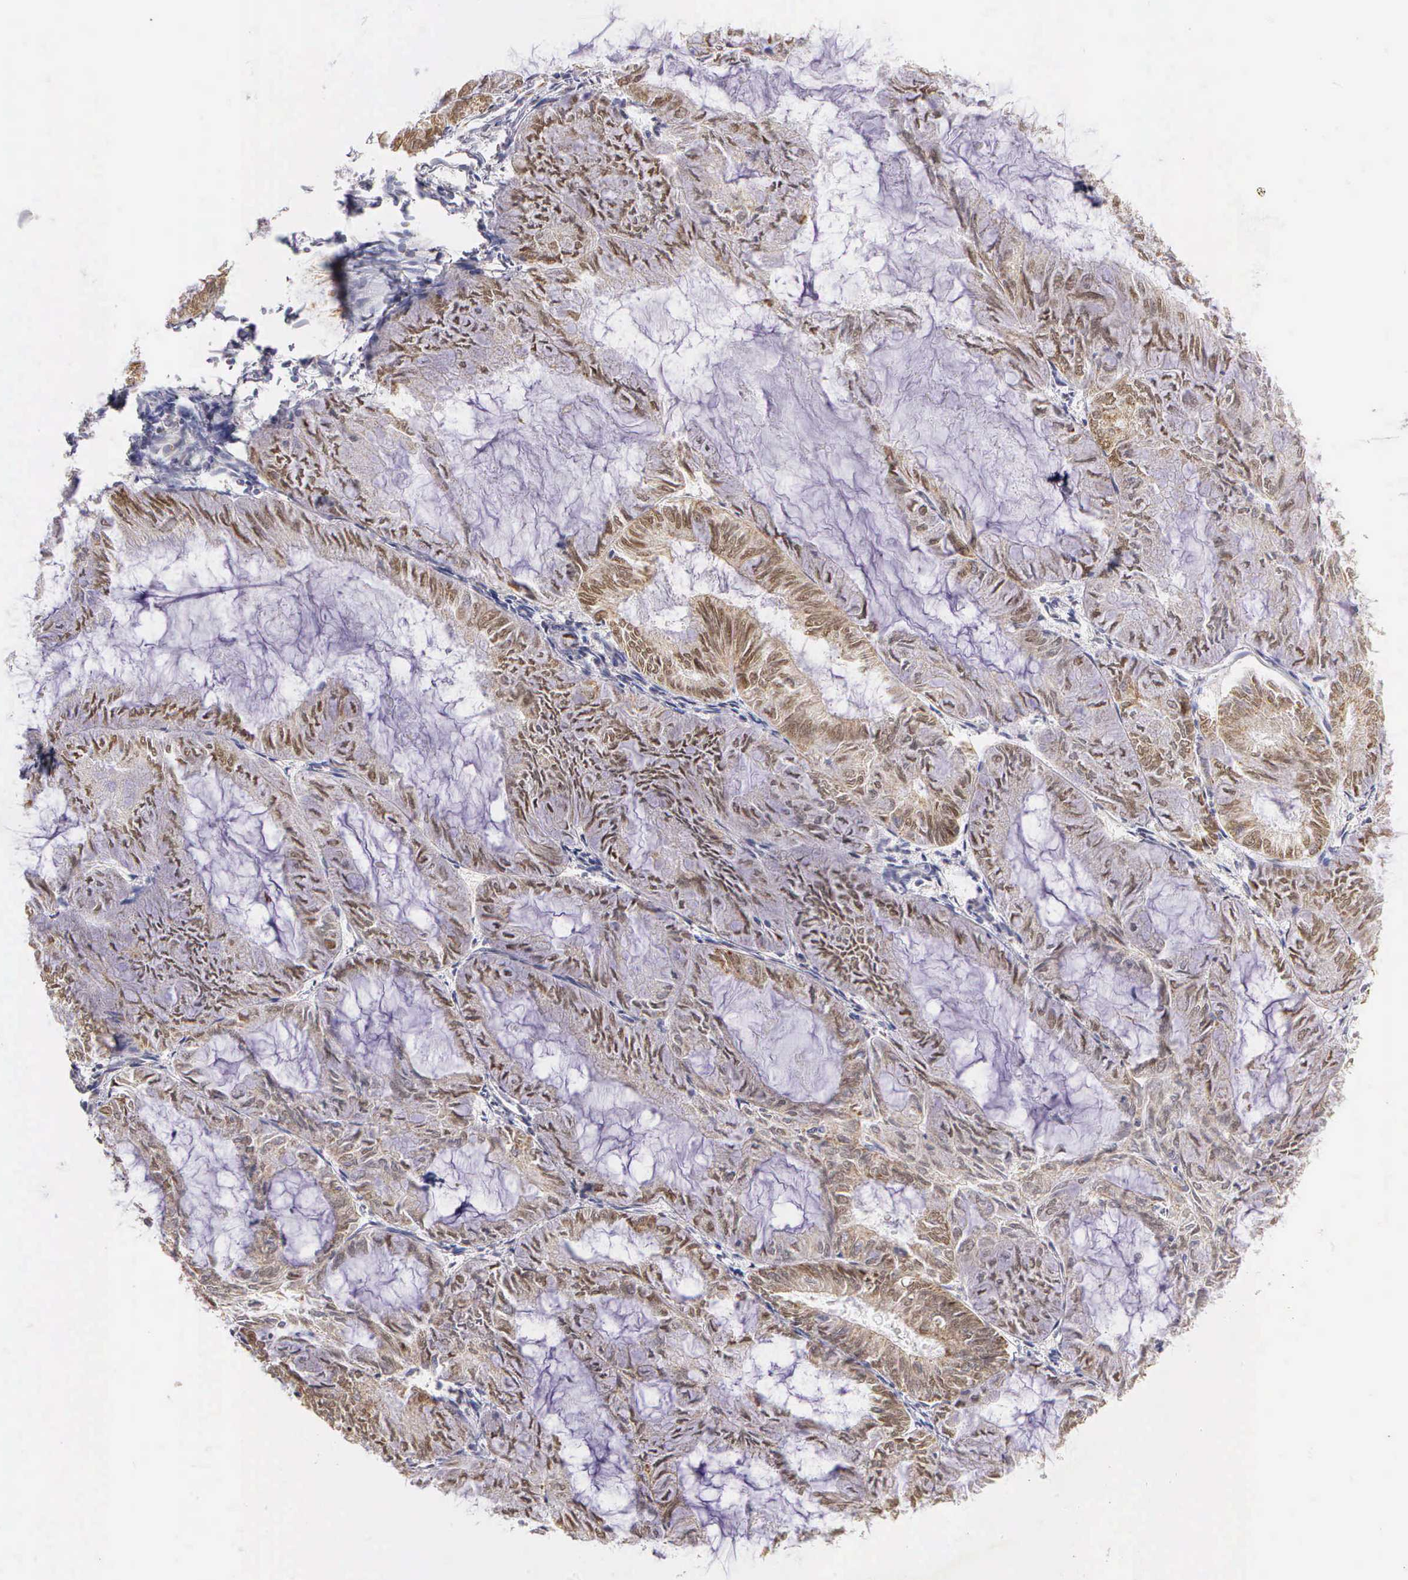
{"staining": {"intensity": "weak", "quantity": ">75%", "location": "nuclear"}, "tissue": "endometrial cancer", "cell_type": "Tumor cells", "image_type": "cancer", "snomed": [{"axis": "morphology", "description": "Adenocarcinoma, NOS"}, {"axis": "topography", "description": "Endometrium"}], "caption": "IHC of human endometrial cancer (adenocarcinoma) reveals low levels of weak nuclear staining in about >75% of tumor cells. The staining was performed using DAB (3,3'-diaminobenzidine), with brown indicating positive protein expression. Nuclei are stained blue with hematoxylin.", "gene": "ESR1", "patient": {"sex": "female", "age": 59}}